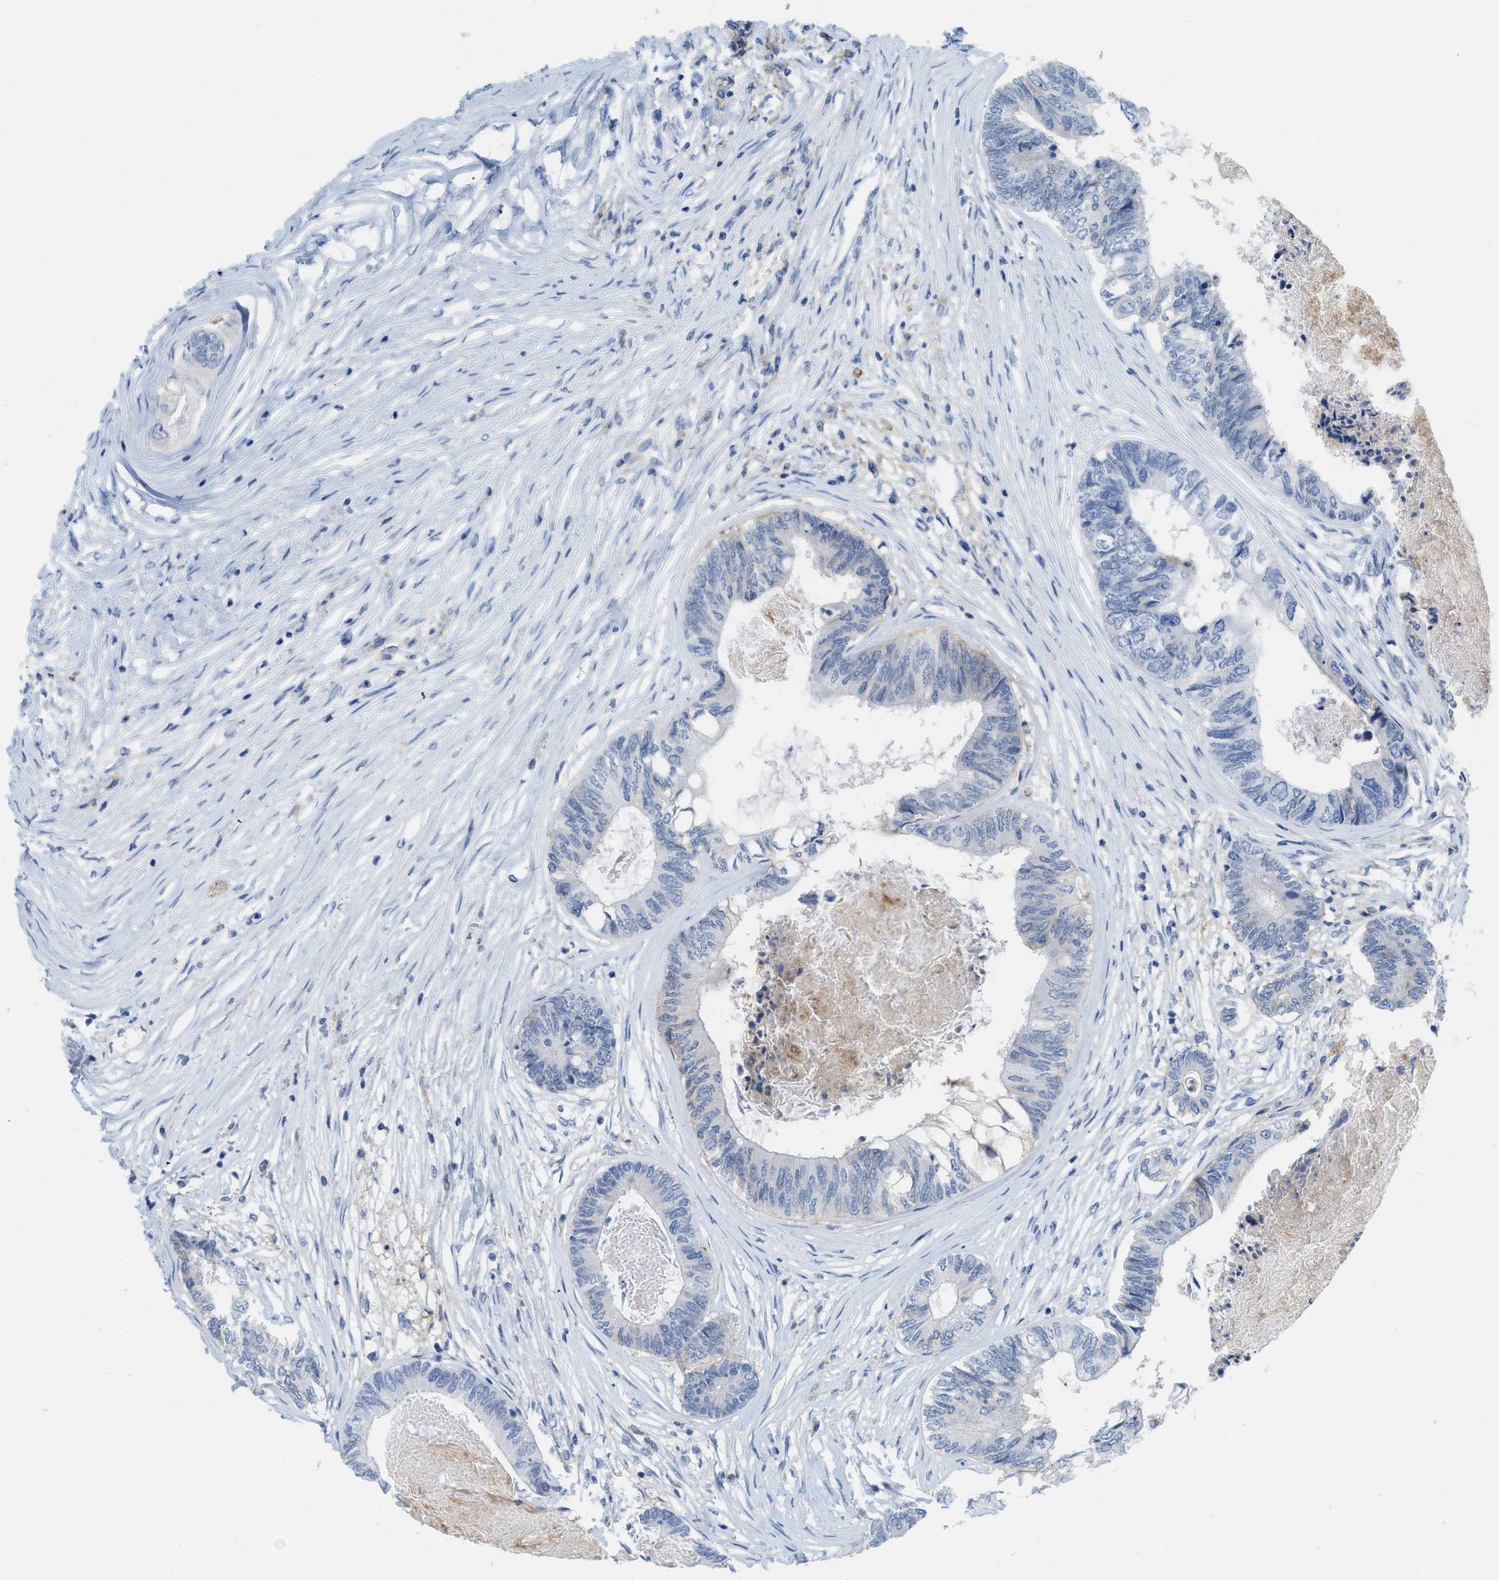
{"staining": {"intensity": "negative", "quantity": "none", "location": "none"}, "tissue": "colorectal cancer", "cell_type": "Tumor cells", "image_type": "cancer", "snomed": [{"axis": "morphology", "description": "Adenocarcinoma, NOS"}, {"axis": "topography", "description": "Rectum"}], "caption": "This is an immunohistochemistry (IHC) histopathology image of human colorectal cancer. There is no staining in tumor cells.", "gene": "SLC3A2", "patient": {"sex": "male", "age": 63}}